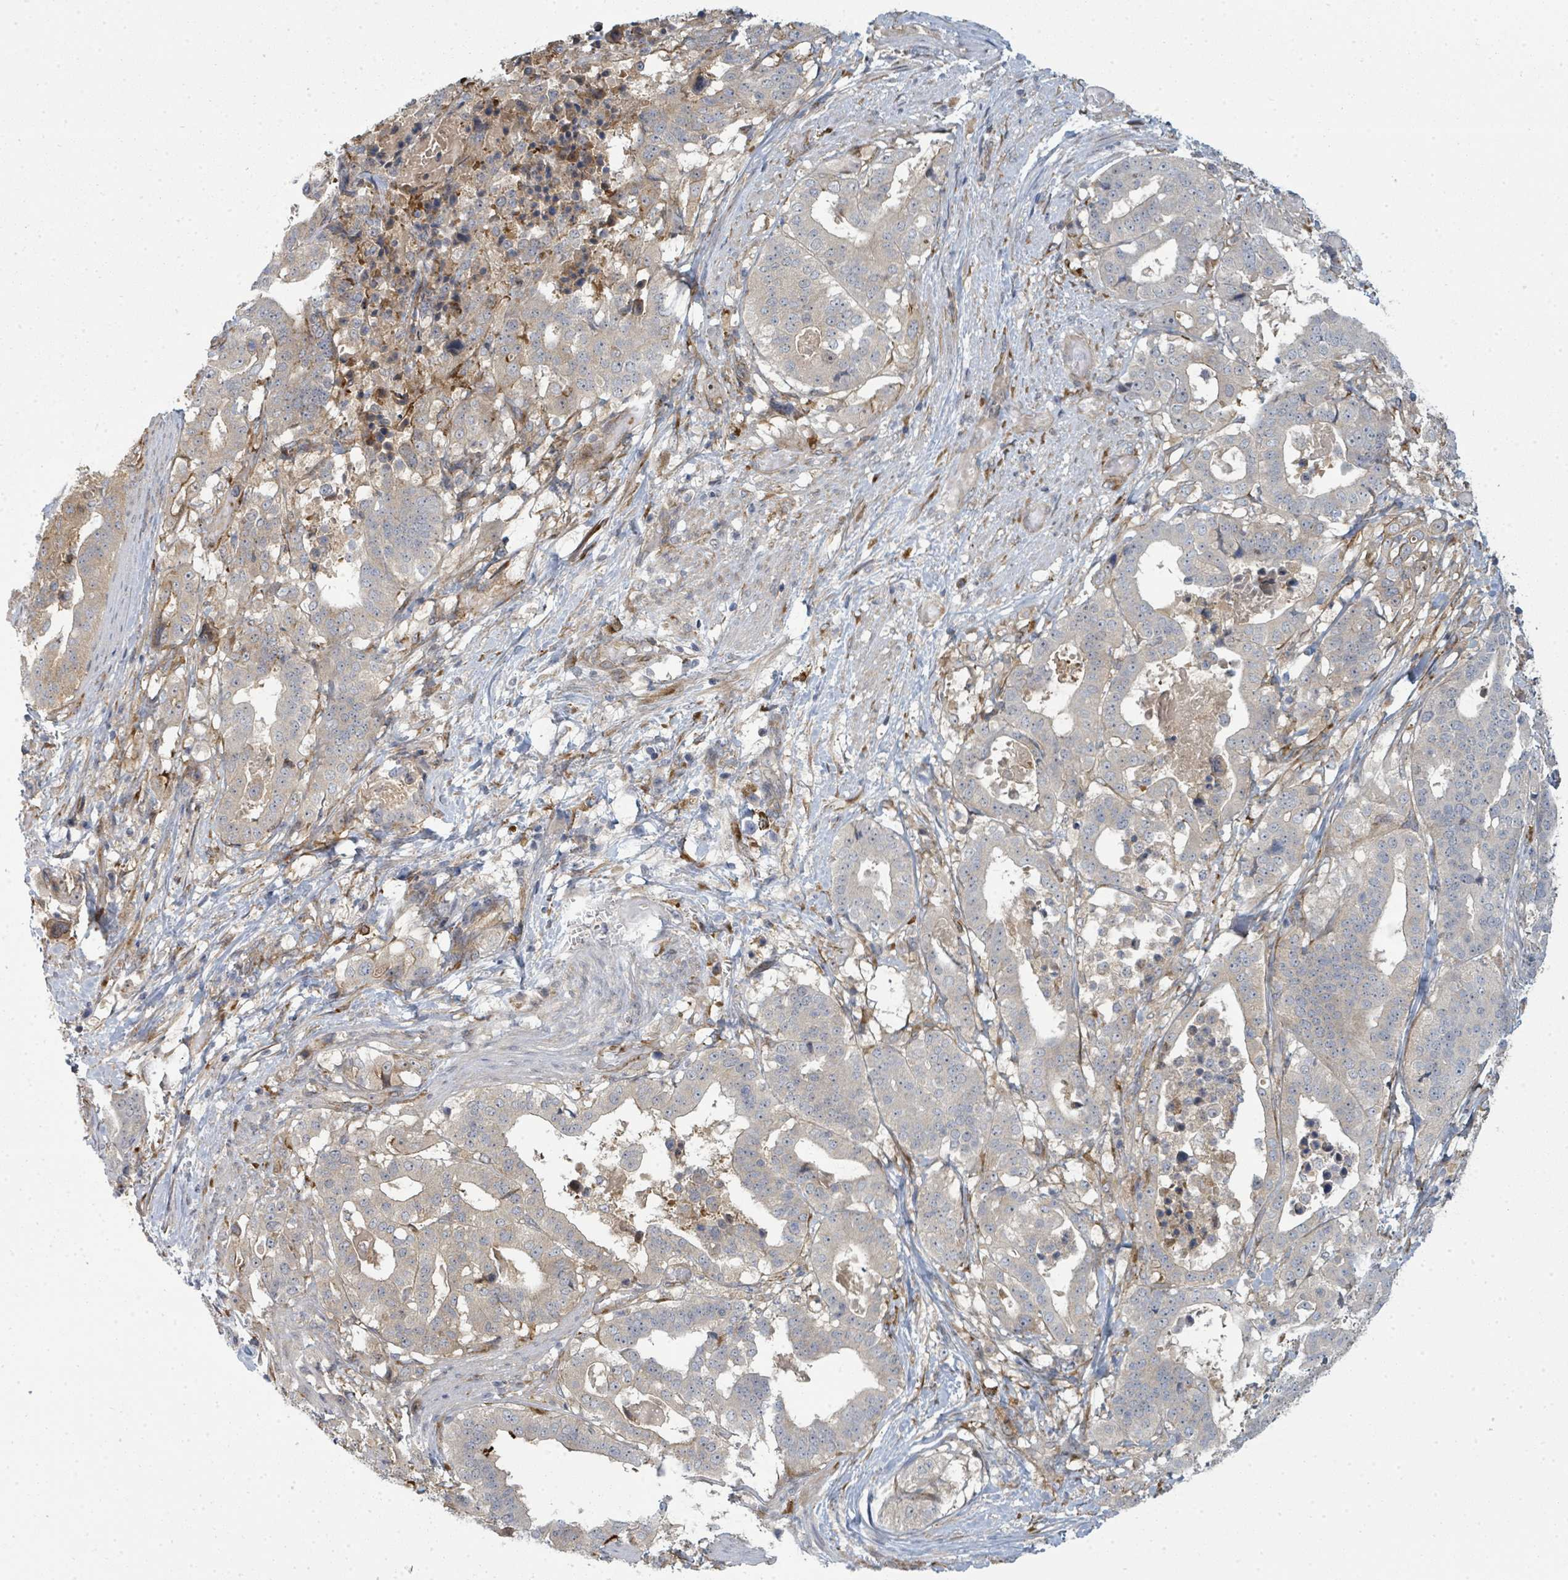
{"staining": {"intensity": "weak", "quantity": "25%-75%", "location": "cytoplasmic/membranous"}, "tissue": "stomach cancer", "cell_type": "Tumor cells", "image_type": "cancer", "snomed": [{"axis": "morphology", "description": "Adenocarcinoma, NOS"}, {"axis": "topography", "description": "Stomach"}], "caption": "Tumor cells display low levels of weak cytoplasmic/membranous staining in about 25%-75% of cells in human stomach cancer (adenocarcinoma).", "gene": "PSMG2", "patient": {"sex": "male", "age": 48}}